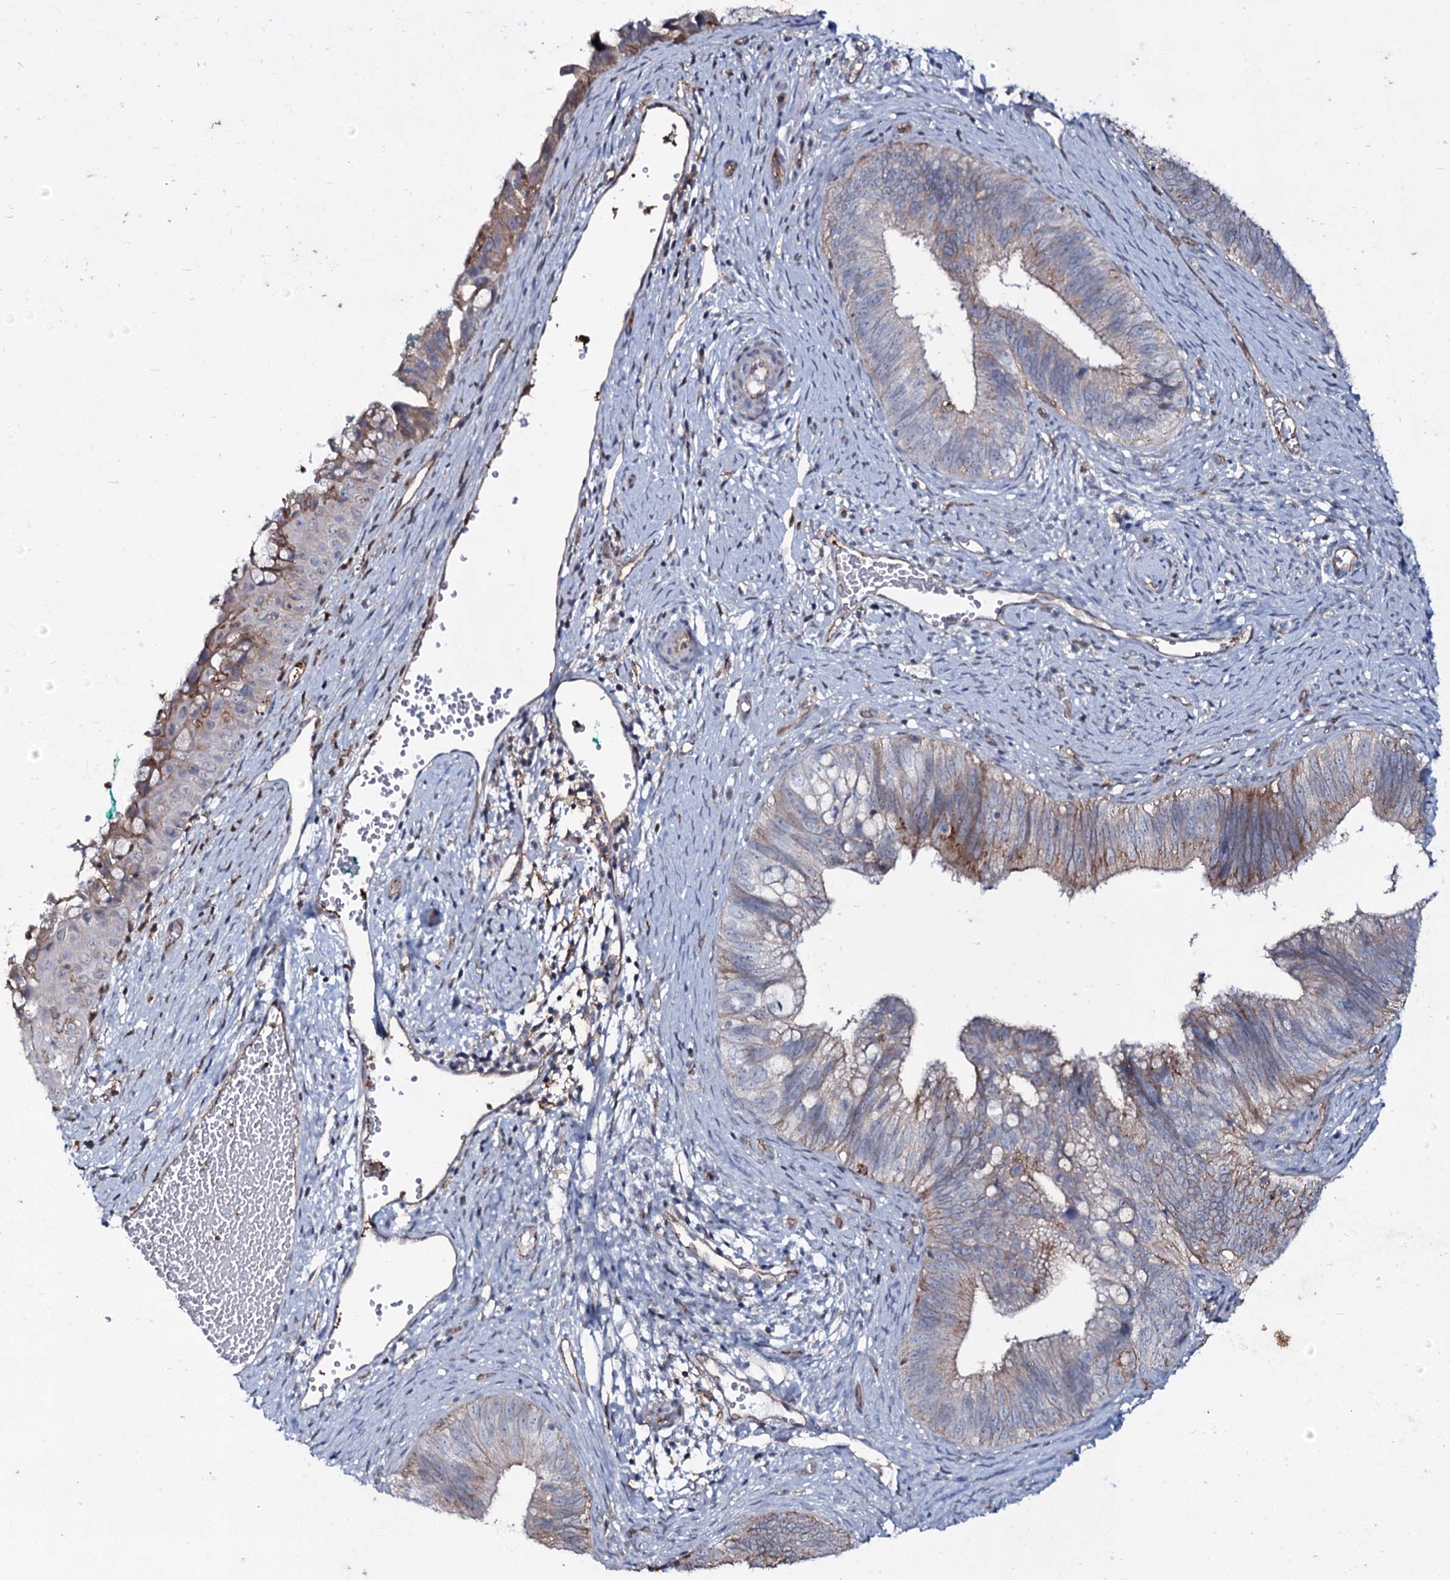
{"staining": {"intensity": "moderate", "quantity": "<25%", "location": "cytoplasmic/membranous"}, "tissue": "cervical cancer", "cell_type": "Tumor cells", "image_type": "cancer", "snomed": [{"axis": "morphology", "description": "Adenocarcinoma, NOS"}, {"axis": "topography", "description": "Cervix"}], "caption": "This is an image of immunohistochemistry (IHC) staining of cervical cancer, which shows moderate positivity in the cytoplasmic/membranous of tumor cells.", "gene": "SNAP23", "patient": {"sex": "female", "age": 42}}